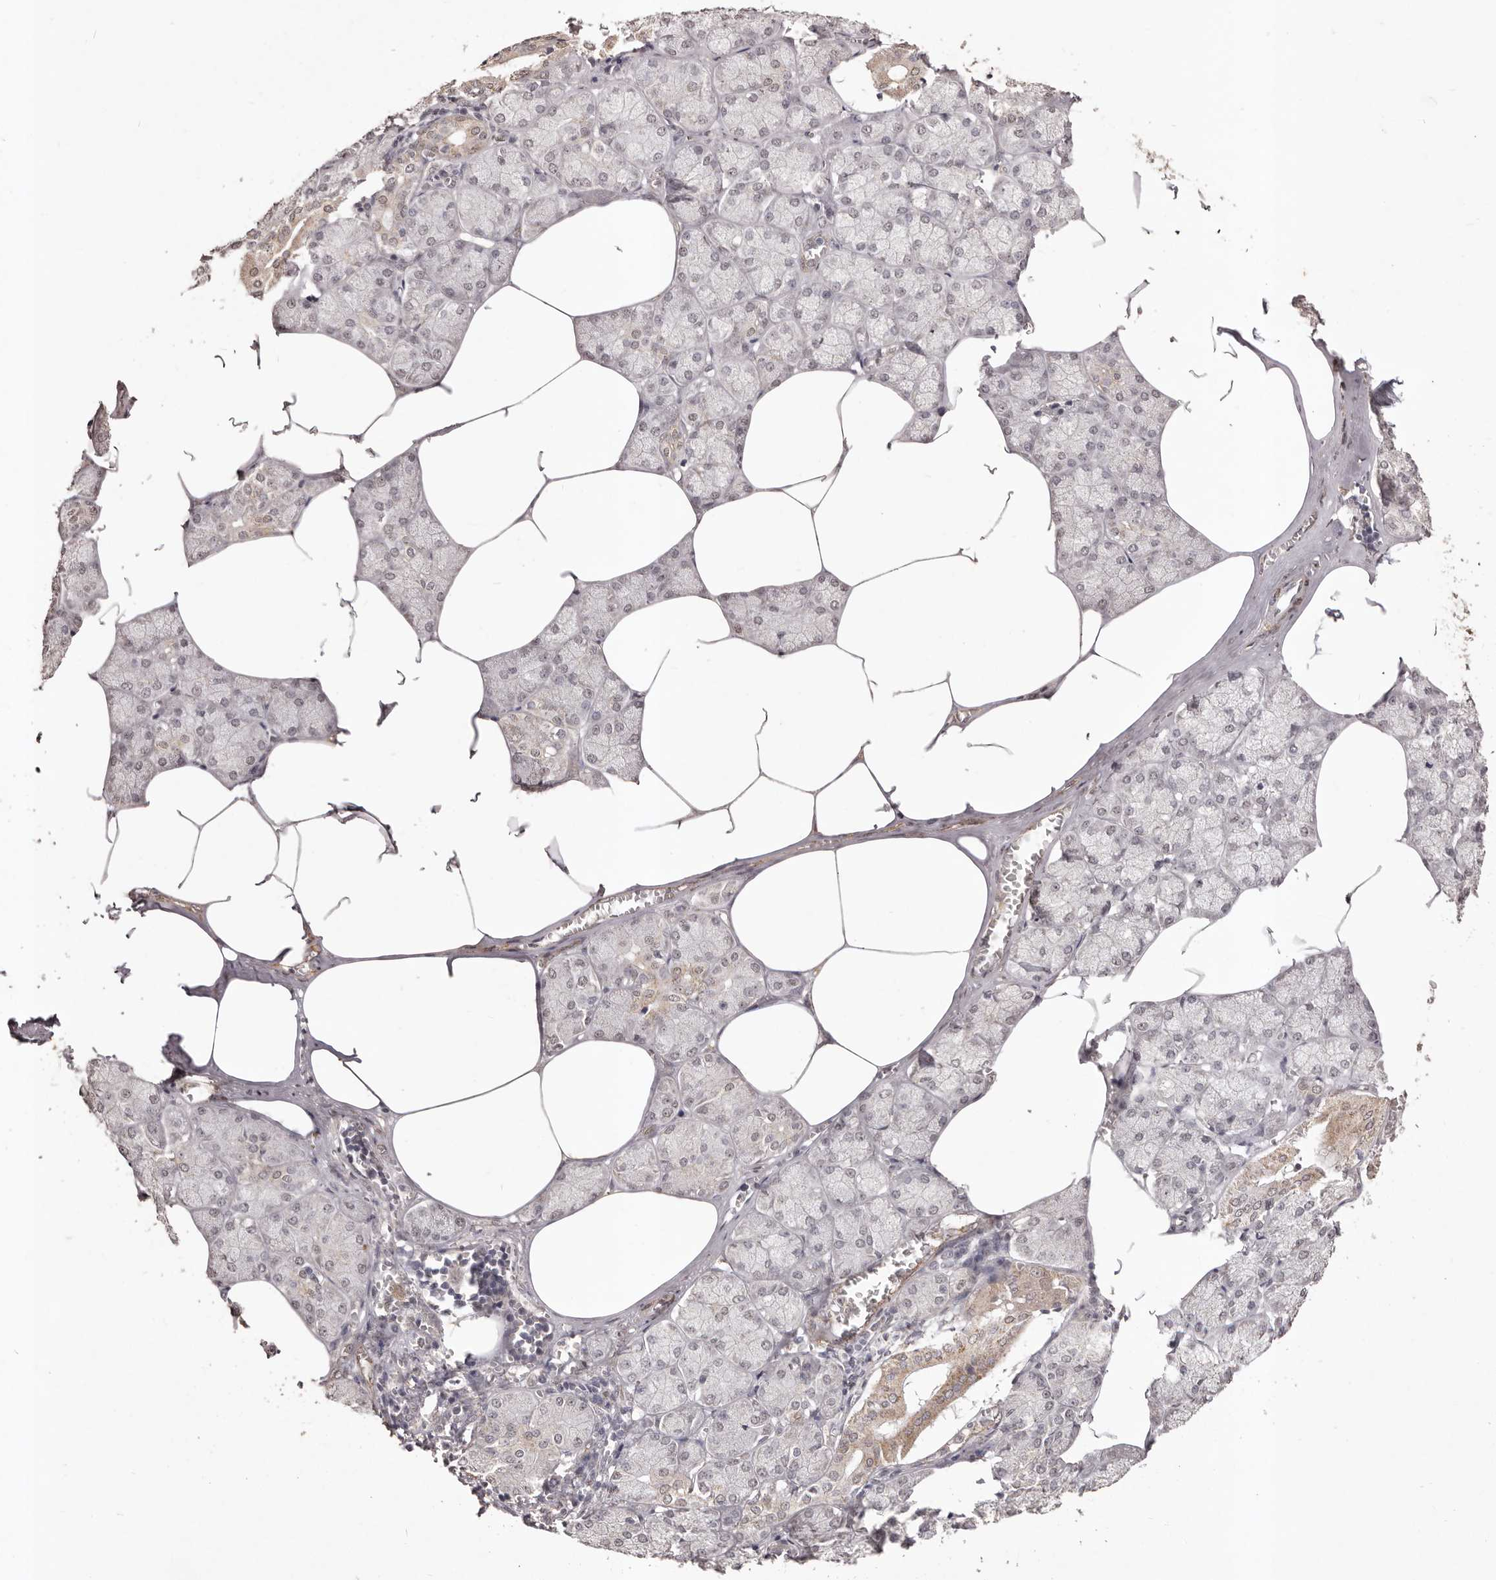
{"staining": {"intensity": "moderate", "quantity": "25%-75%", "location": "cytoplasmic/membranous,nuclear"}, "tissue": "salivary gland", "cell_type": "Glandular cells", "image_type": "normal", "snomed": [{"axis": "morphology", "description": "Normal tissue, NOS"}, {"axis": "topography", "description": "Salivary gland"}], "caption": "High-power microscopy captured an IHC histopathology image of benign salivary gland, revealing moderate cytoplasmic/membranous,nuclear positivity in approximately 25%-75% of glandular cells. (Brightfield microscopy of DAB IHC at high magnification).", "gene": "RPS6KA5", "patient": {"sex": "male", "age": 62}}